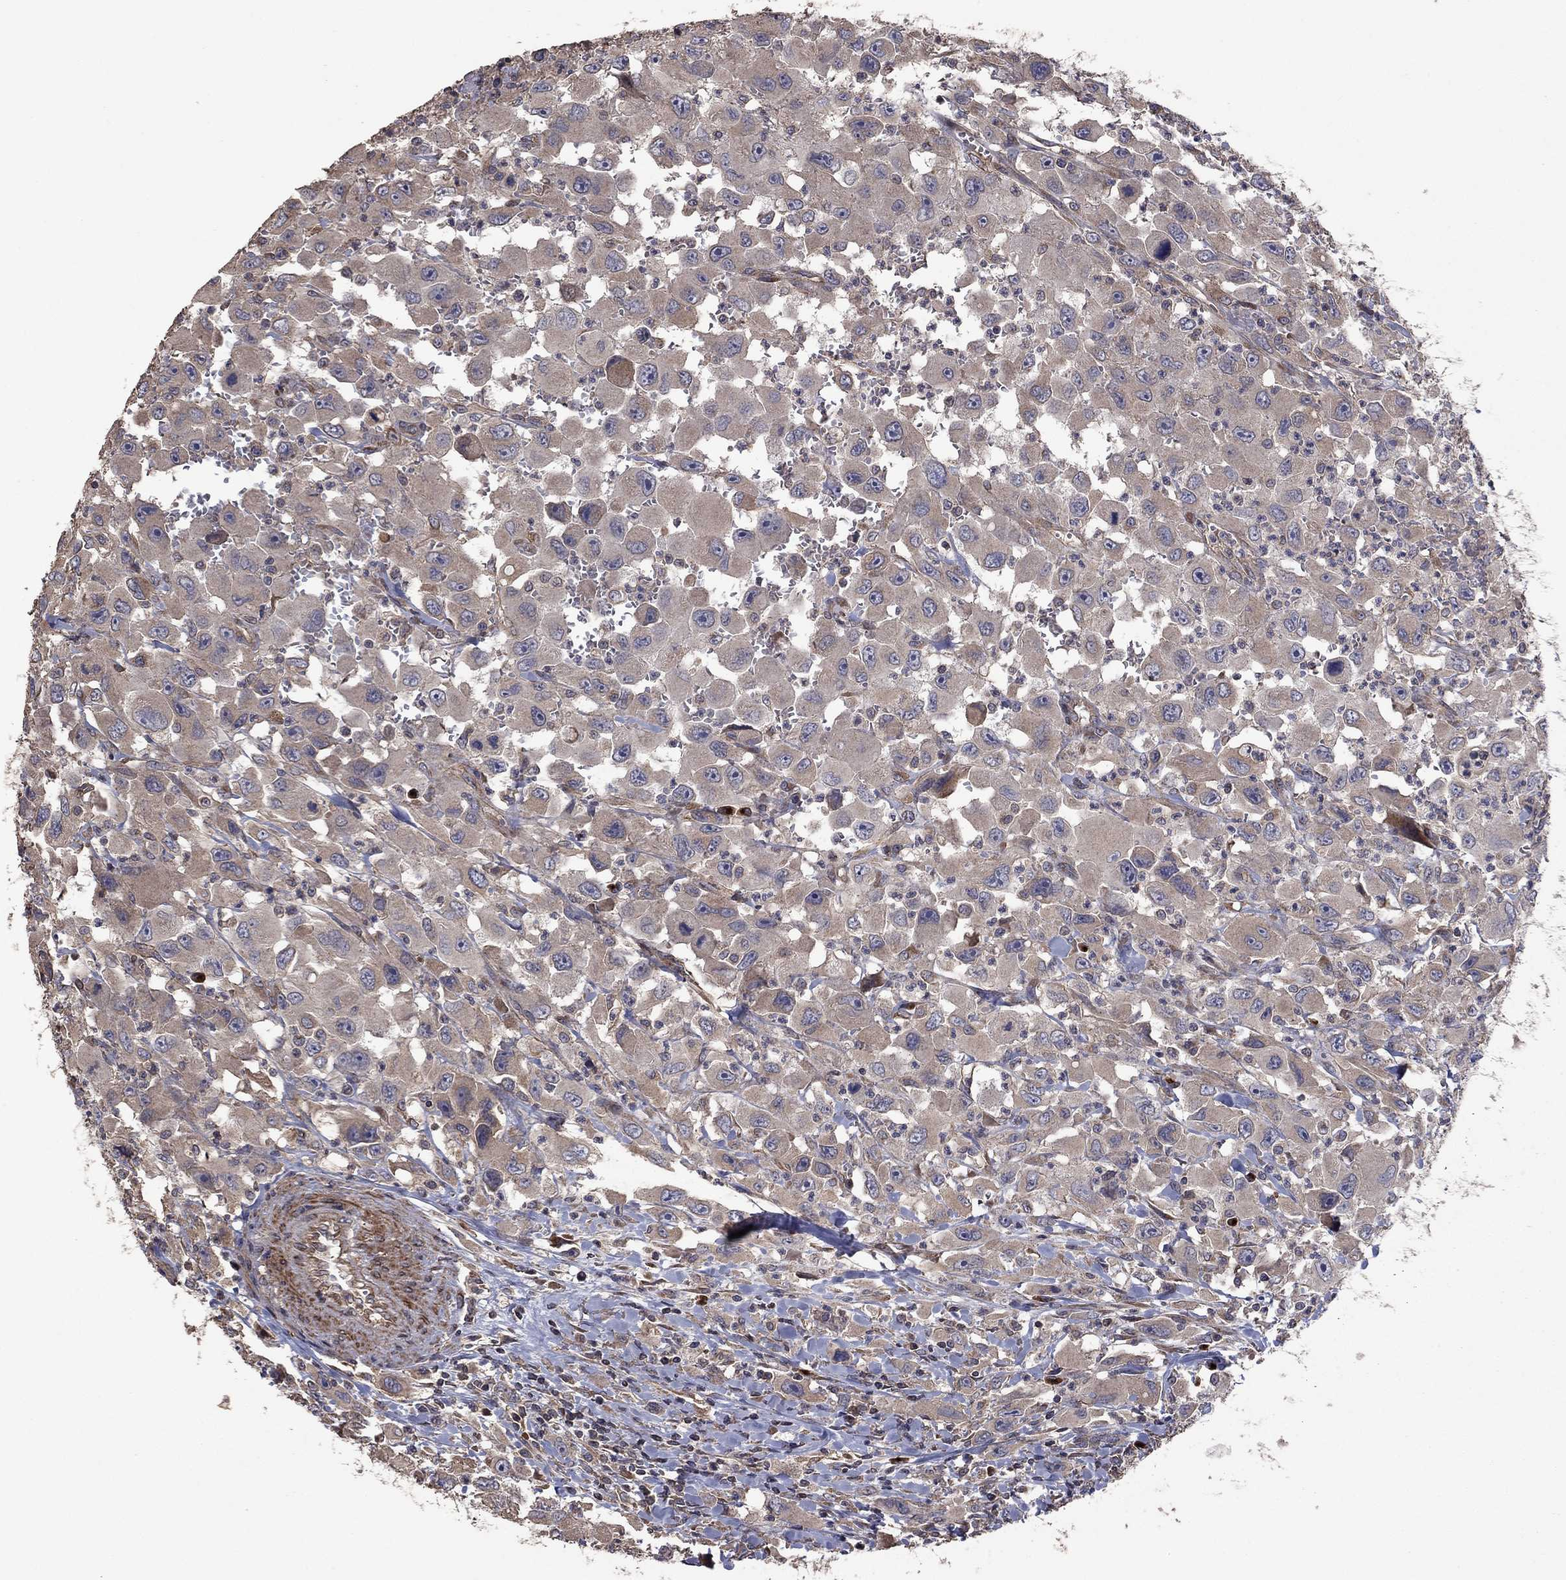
{"staining": {"intensity": "negative", "quantity": "none", "location": "none"}, "tissue": "head and neck cancer", "cell_type": "Tumor cells", "image_type": "cancer", "snomed": [{"axis": "morphology", "description": "Squamous cell carcinoma, NOS"}, {"axis": "morphology", "description": "Squamous cell carcinoma, metastatic, NOS"}, {"axis": "topography", "description": "Oral tissue"}, {"axis": "topography", "description": "Head-Neck"}], "caption": "This is an immunohistochemistry (IHC) micrograph of head and neck squamous cell carcinoma. There is no positivity in tumor cells.", "gene": "FLT4", "patient": {"sex": "female", "age": 85}}